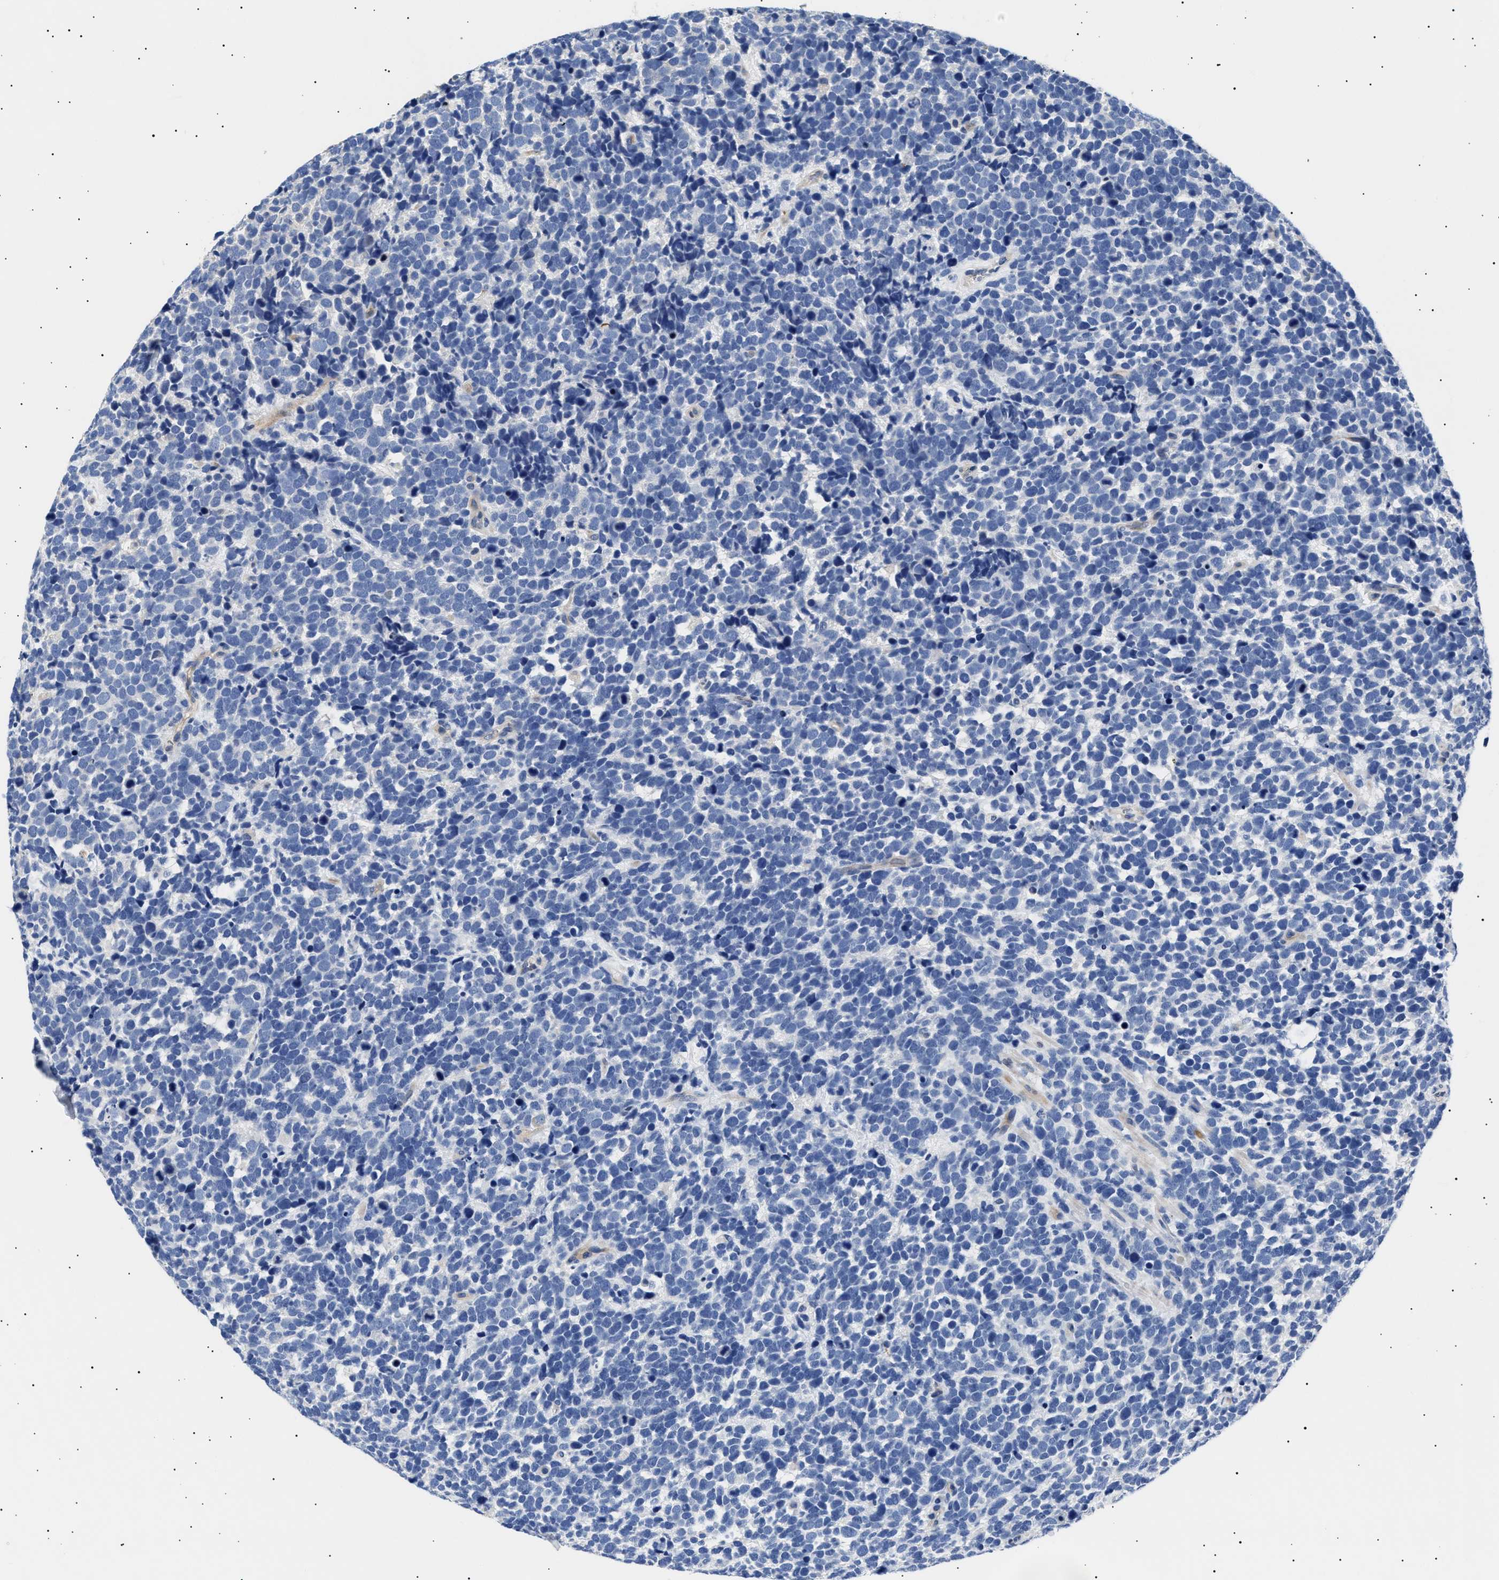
{"staining": {"intensity": "negative", "quantity": "none", "location": "none"}, "tissue": "urothelial cancer", "cell_type": "Tumor cells", "image_type": "cancer", "snomed": [{"axis": "morphology", "description": "Urothelial carcinoma, High grade"}, {"axis": "topography", "description": "Urinary bladder"}], "caption": "Immunohistochemistry (IHC) image of neoplastic tissue: human urothelial cancer stained with DAB (3,3'-diaminobenzidine) displays no significant protein staining in tumor cells.", "gene": "HEMGN", "patient": {"sex": "female", "age": 82}}